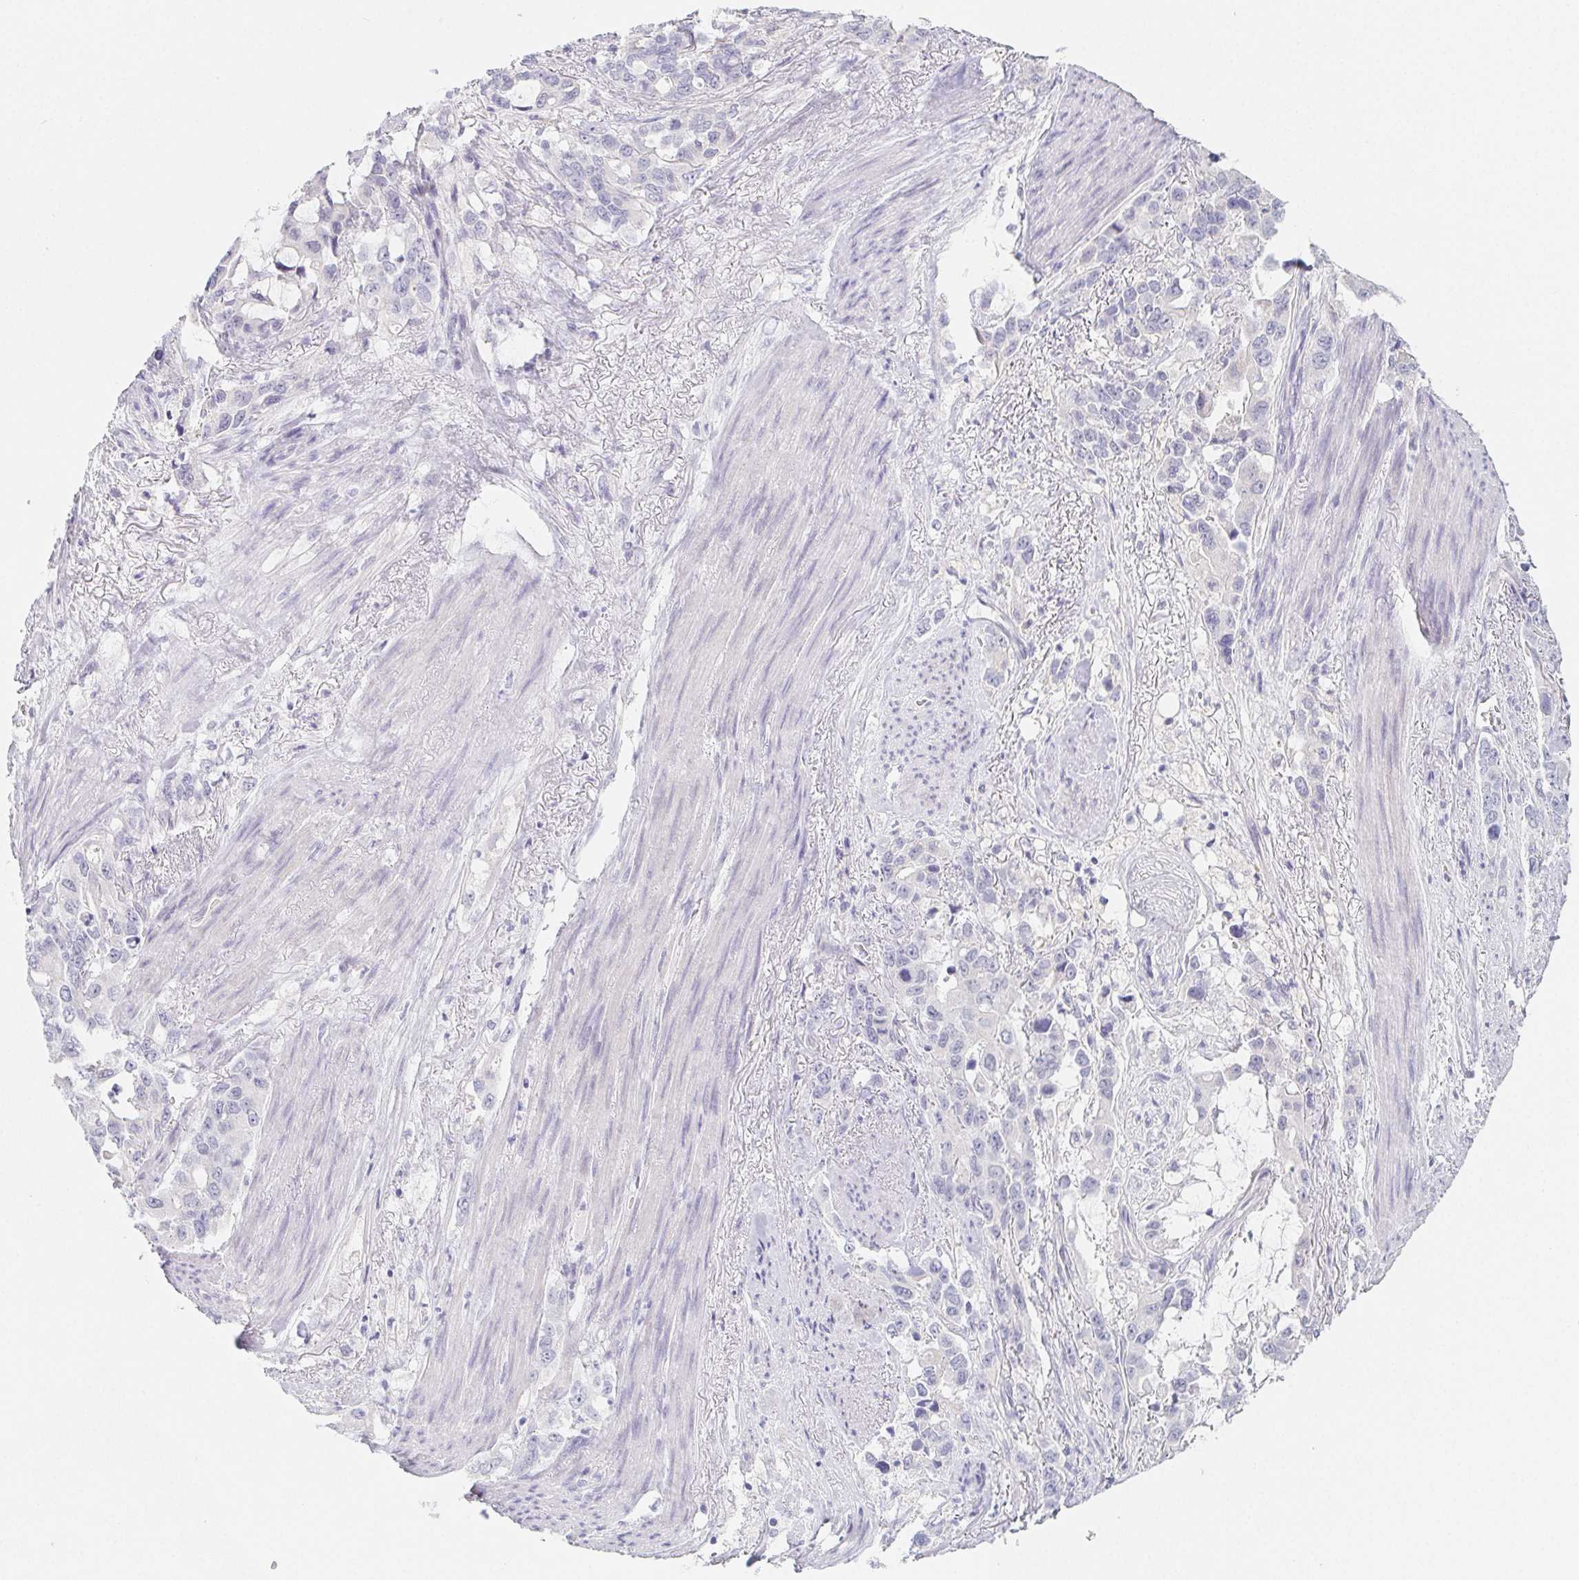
{"staining": {"intensity": "negative", "quantity": "none", "location": "none"}, "tissue": "stomach cancer", "cell_type": "Tumor cells", "image_type": "cancer", "snomed": [{"axis": "morphology", "description": "Adenocarcinoma, NOS"}, {"axis": "topography", "description": "Stomach, upper"}], "caption": "This micrograph is of adenocarcinoma (stomach) stained with immunohistochemistry to label a protein in brown with the nuclei are counter-stained blue. There is no positivity in tumor cells. (Brightfield microscopy of DAB immunohistochemistry (IHC) at high magnification).", "gene": "GLIPR1L1", "patient": {"sex": "male", "age": 85}}